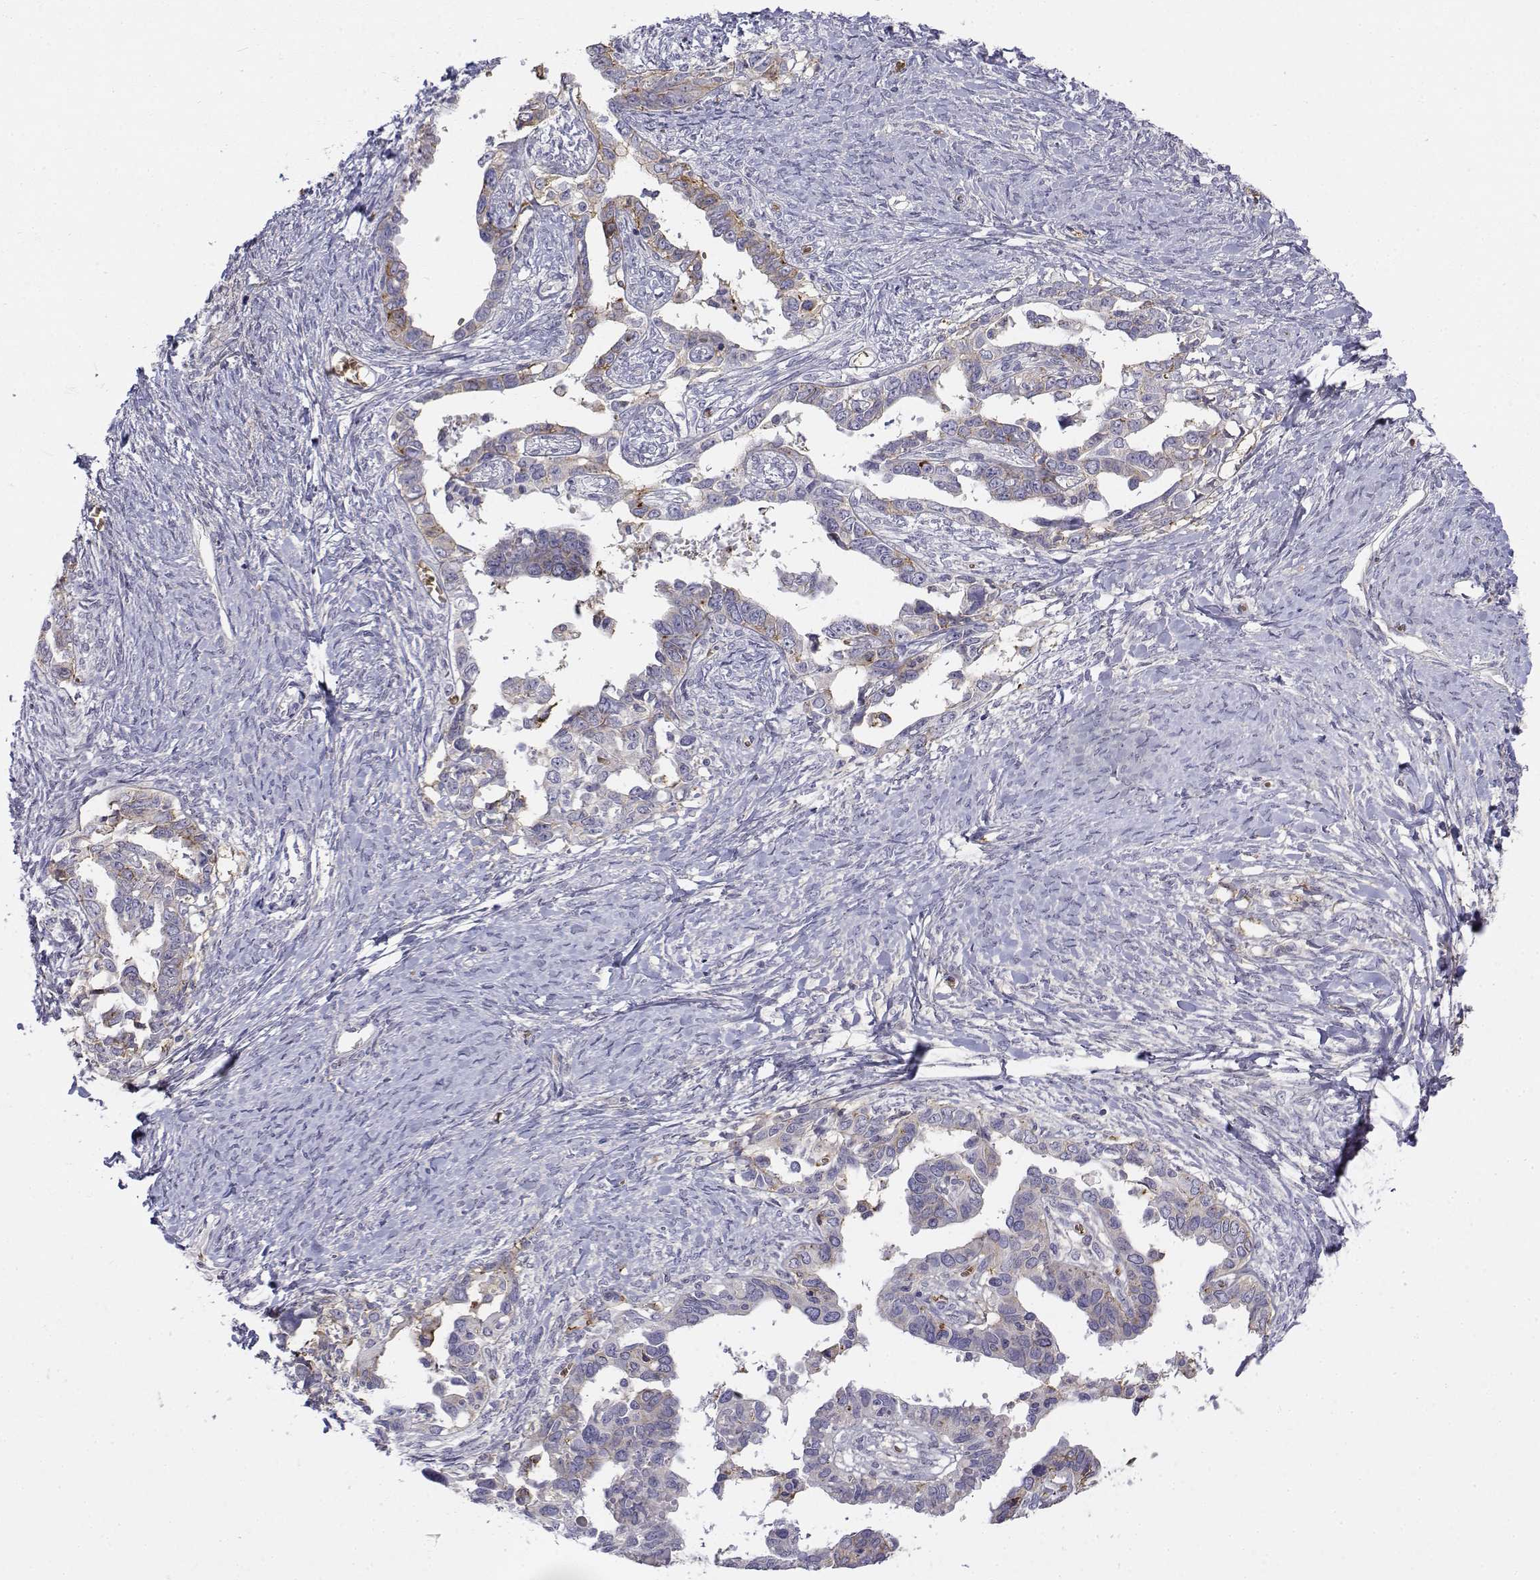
{"staining": {"intensity": "negative", "quantity": "none", "location": "none"}, "tissue": "ovarian cancer", "cell_type": "Tumor cells", "image_type": "cancer", "snomed": [{"axis": "morphology", "description": "Cystadenocarcinoma, serous, NOS"}, {"axis": "topography", "description": "Ovary"}], "caption": "Protein analysis of serous cystadenocarcinoma (ovarian) displays no significant positivity in tumor cells.", "gene": "CADM1", "patient": {"sex": "female", "age": 69}}